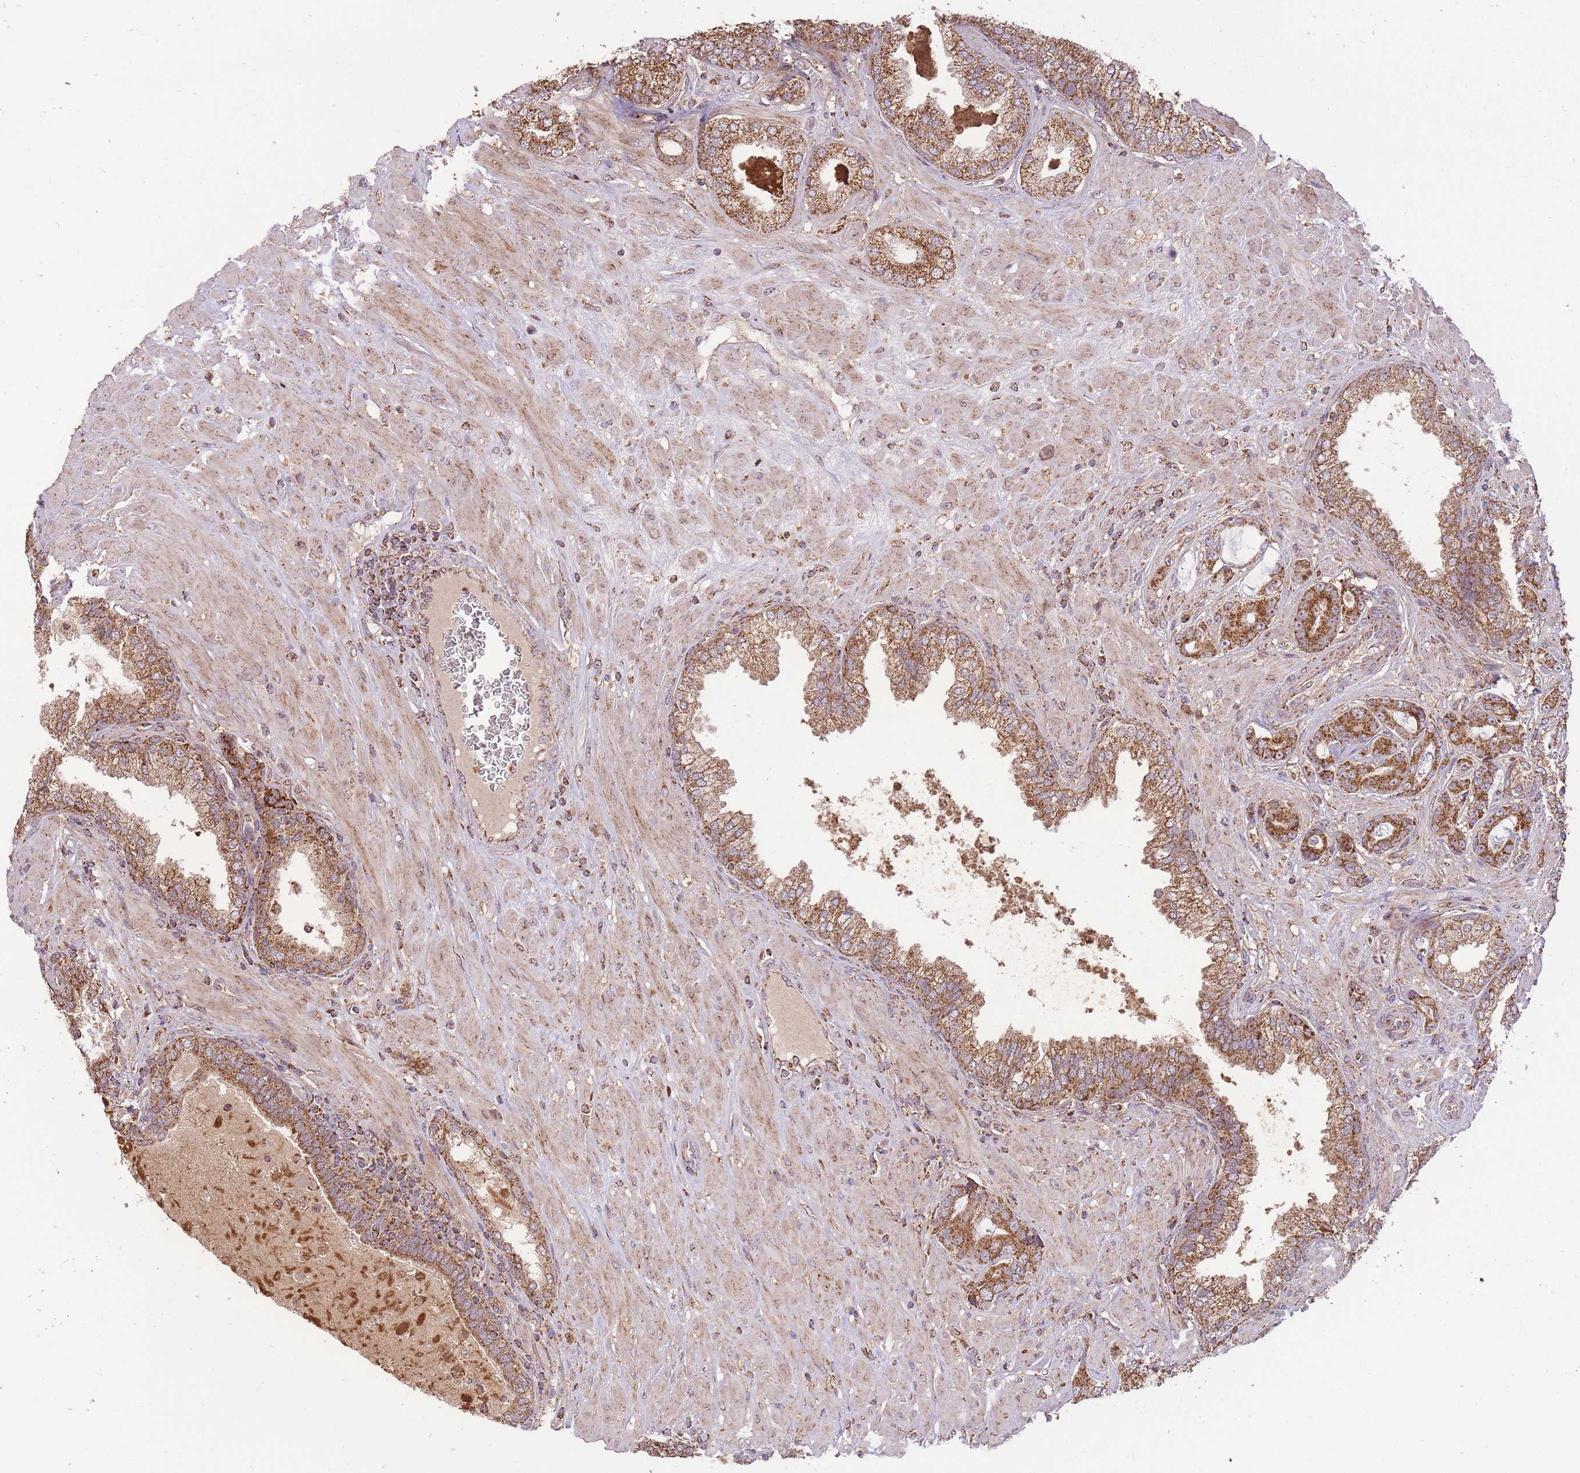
{"staining": {"intensity": "strong", "quantity": ">75%", "location": "cytoplasmic/membranous"}, "tissue": "prostate cancer", "cell_type": "Tumor cells", "image_type": "cancer", "snomed": [{"axis": "morphology", "description": "Adenocarcinoma, High grade"}, {"axis": "topography", "description": "Prostate"}], "caption": "Immunohistochemistry (IHC) photomicrograph of prostate cancer (adenocarcinoma (high-grade)) stained for a protein (brown), which displays high levels of strong cytoplasmic/membranous positivity in about >75% of tumor cells.", "gene": "PREP", "patient": {"sex": "male", "age": 55}}